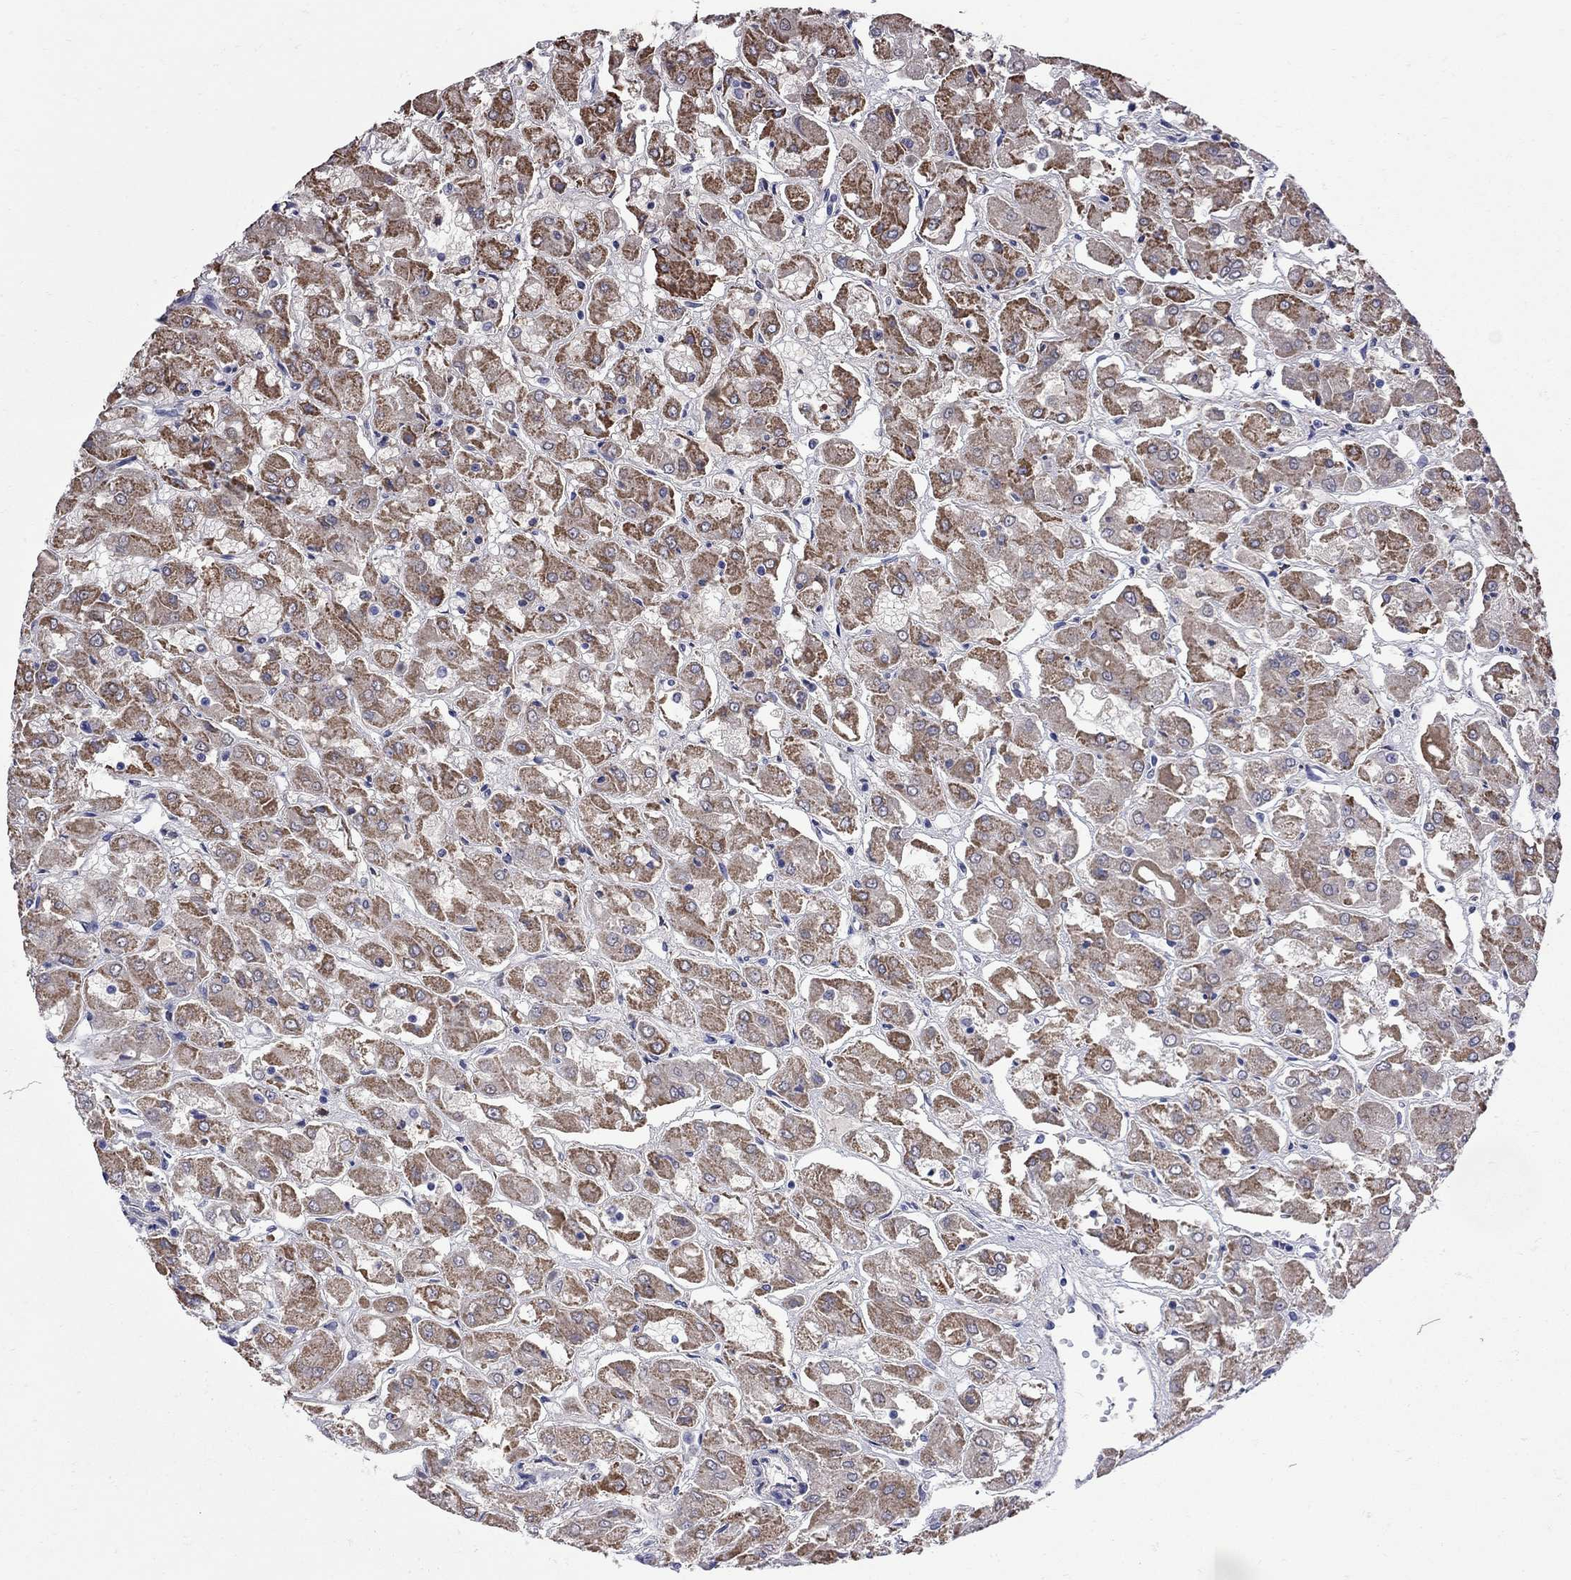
{"staining": {"intensity": "moderate", "quantity": ">75%", "location": "cytoplasmic/membranous"}, "tissue": "renal cancer", "cell_type": "Tumor cells", "image_type": "cancer", "snomed": [{"axis": "morphology", "description": "Adenocarcinoma, NOS"}, {"axis": "topography", "description": "Kidney"}], "caption": "Immunohistochemical staining of human adenocarcinoma (renal) exhibits medium levels of moderate cytoplasmic/membranous protein staining in about >75% of tumor cells.", "gene": "SESTD1", "patient": {"sex": "male", "age": 72}}